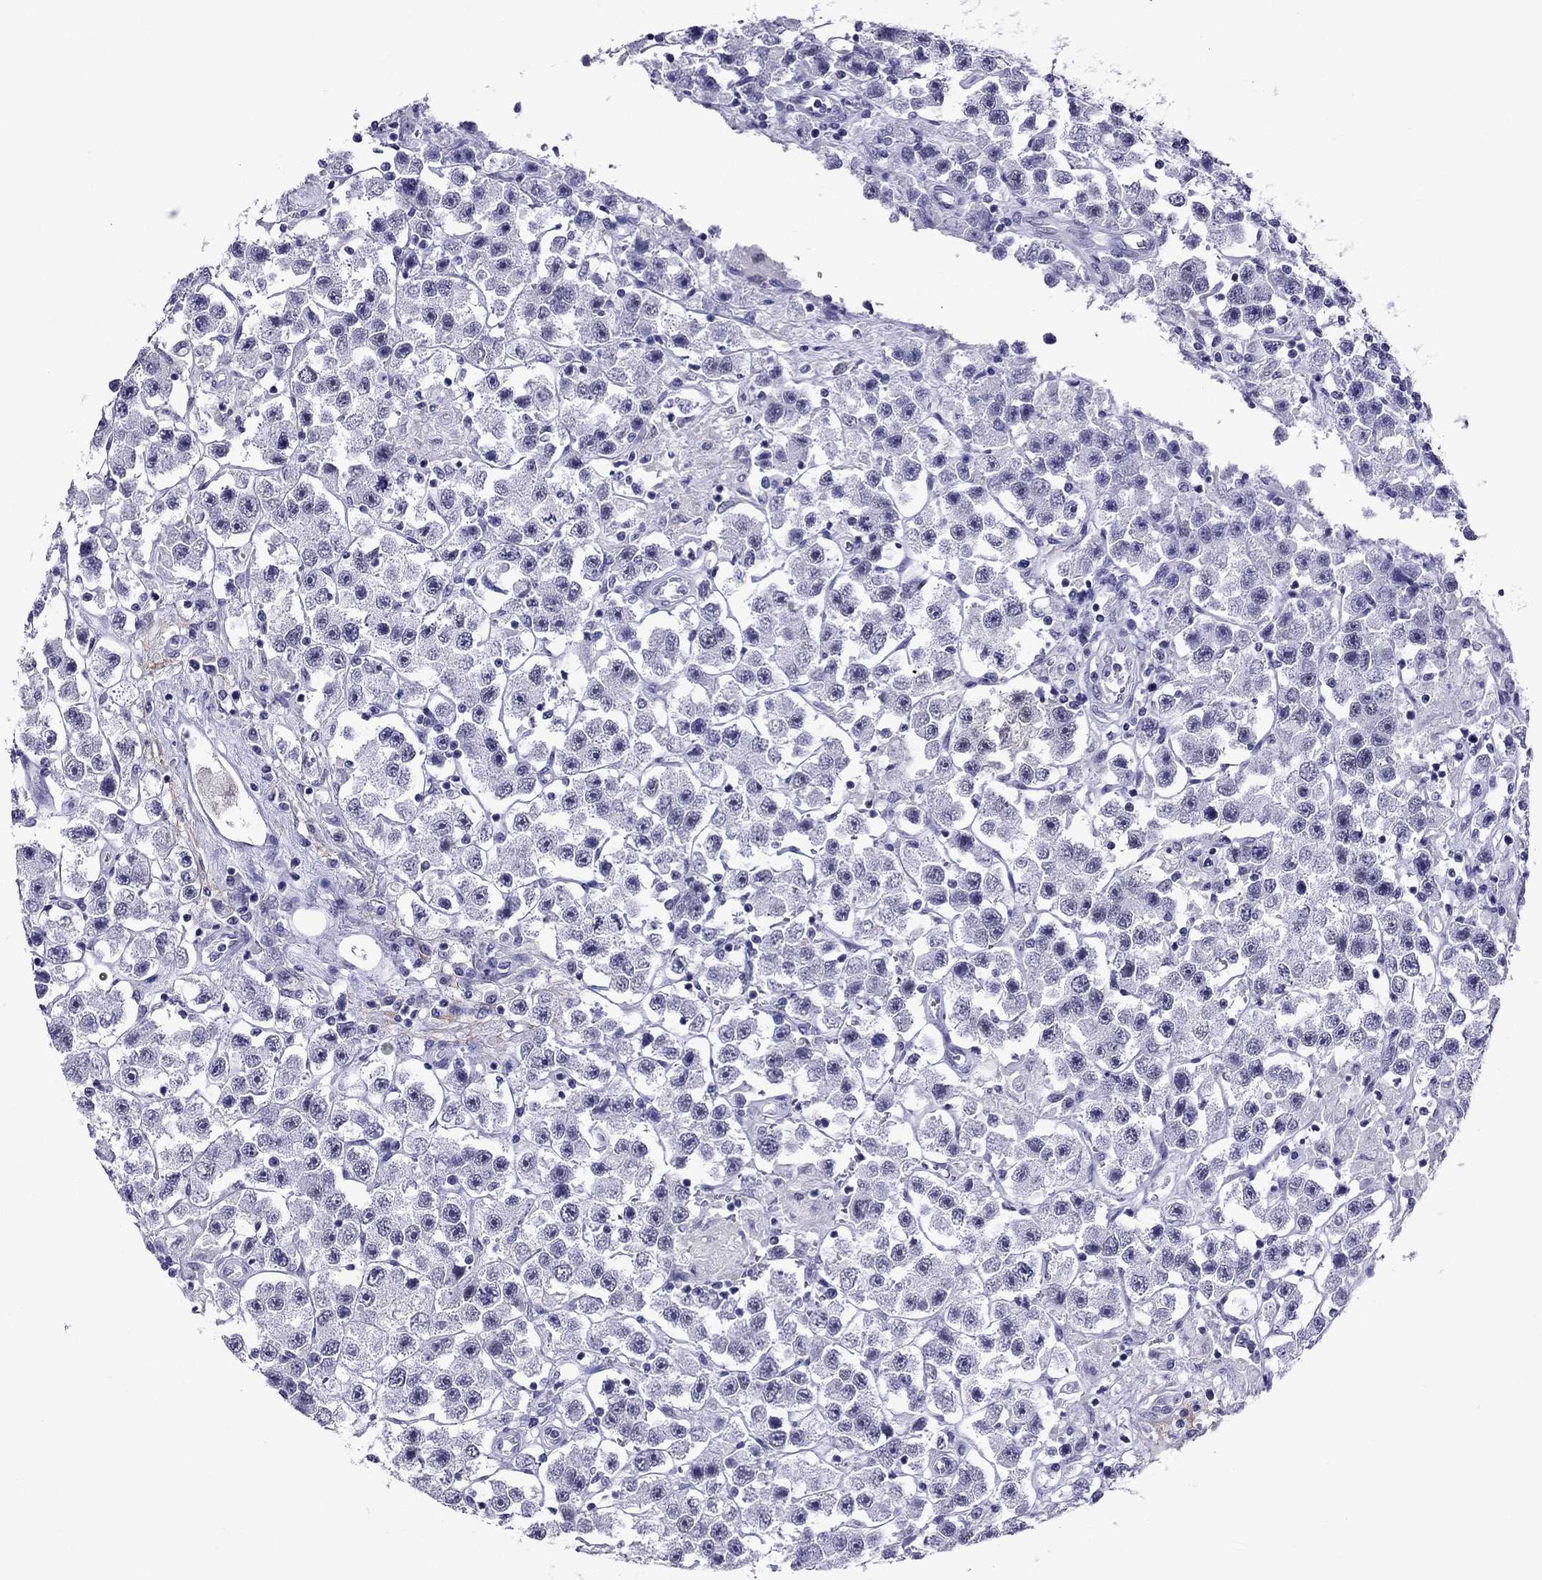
{"staining": {"intensity": "negative", "quantity": "none", "location": "none"}, "tissue": "testis cancer", "cell_type": "Tumor cells", "image_type": "cancer", "snomed": [{"axis": "morphology", "description": "Seminoma, NOS"}, {"axis": "topography", "description": "Testis"}], "caption": "High magnification brightfield microscopy of testis cancer (seminoma) stained with DAB (brown) and counterstained with hematoxylin (blue): tumor cells show no significant positivity.", "gene": "MYLK3", "patient": {"sex": "male", "age": 45}}